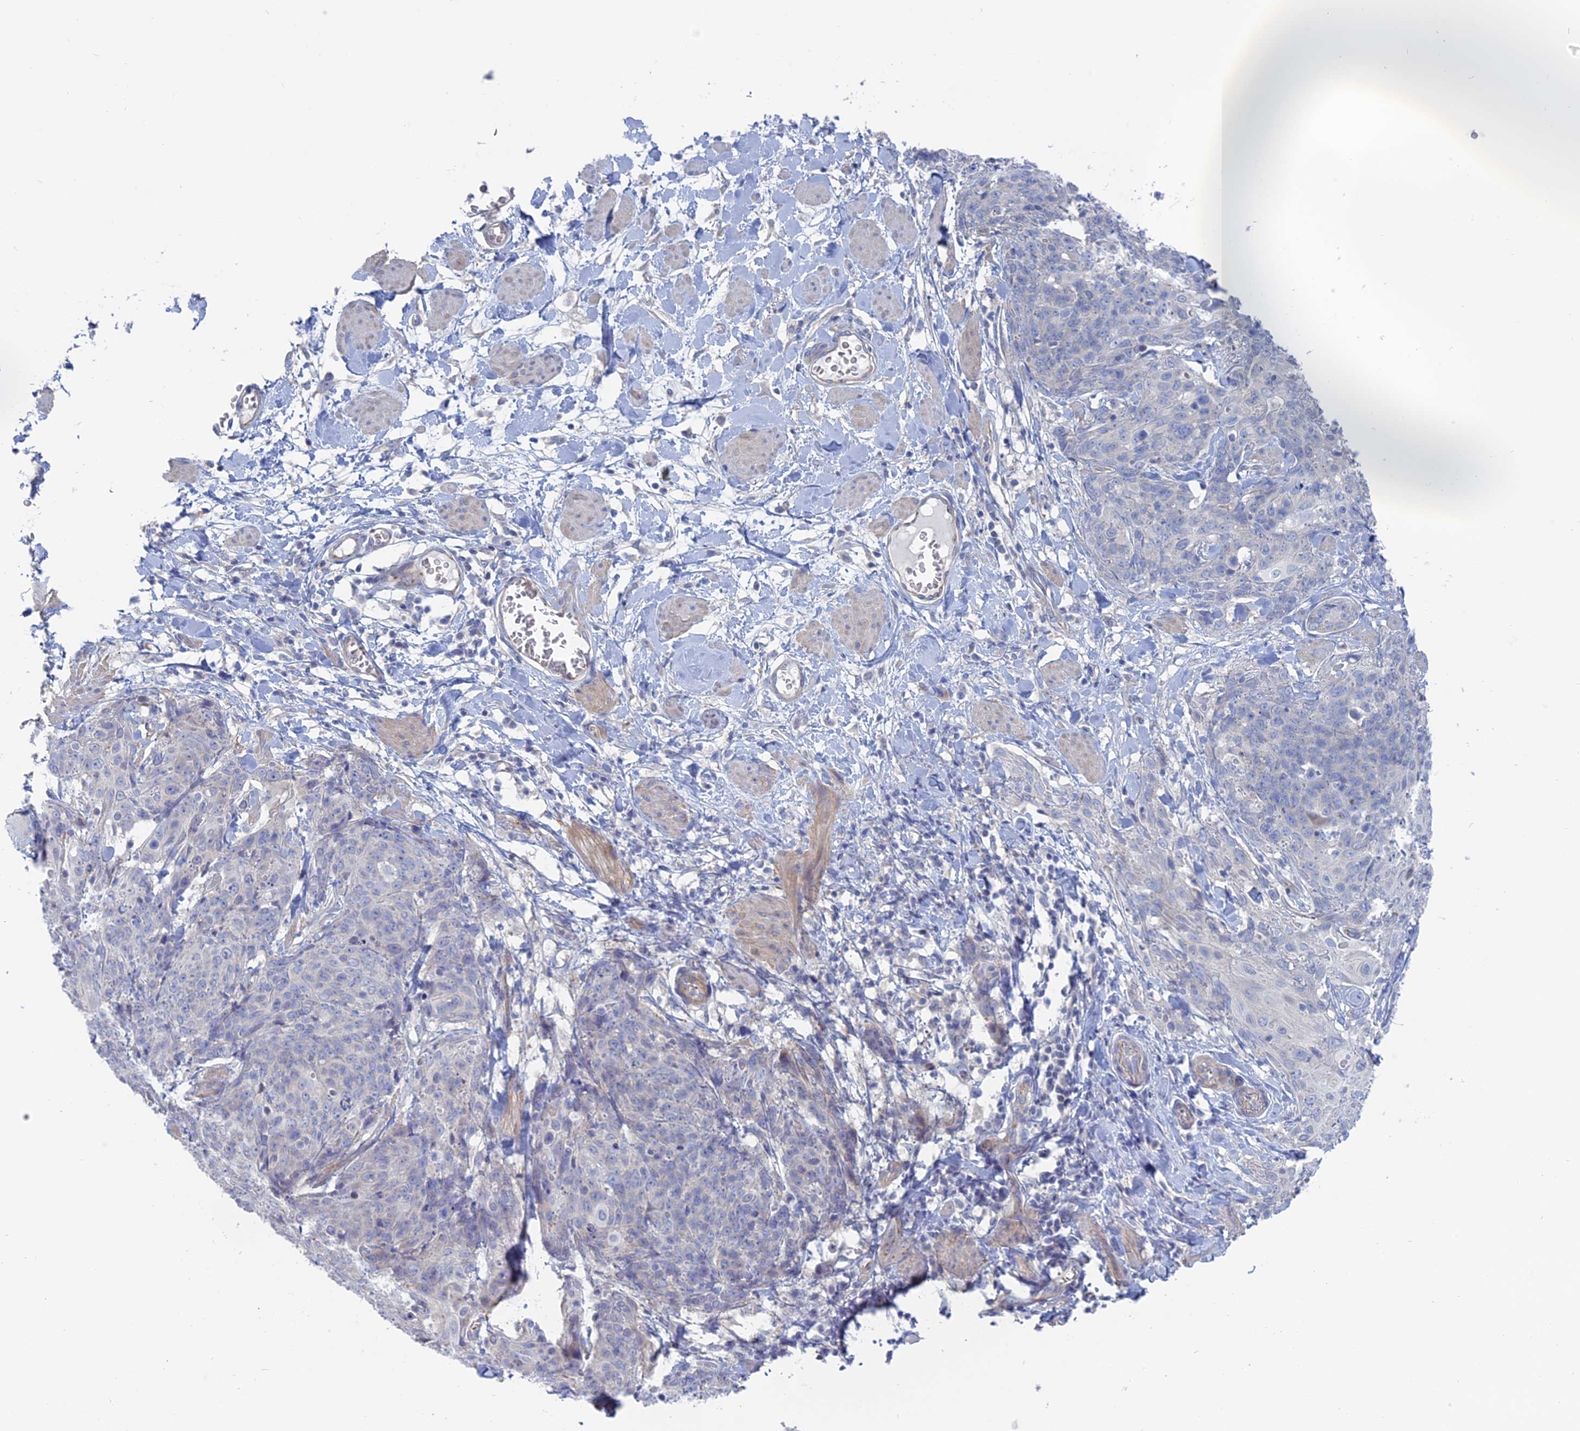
{"staining": {"intensity": "negative", "quantity": "none", "location": "none"}, "tissue": "skin cancer", "cell_type": "Tumor cells", "image_type": "cancer", "snomed": [{"axis": "morphology", "description": "Squamous cell carcinoma, NOS"}, {"axis": "topography", "description": "Skin"}, {"axis": "topography", "description": "Vulva"}], "caption": "Immunohistochemistry (IHC) histopathology image of human skin cancer stained for a protein (brown), which reveals no positivity in tumor cells.", "gene": "TBC1D30", "patient": {"sex": "female", "age": 85}}